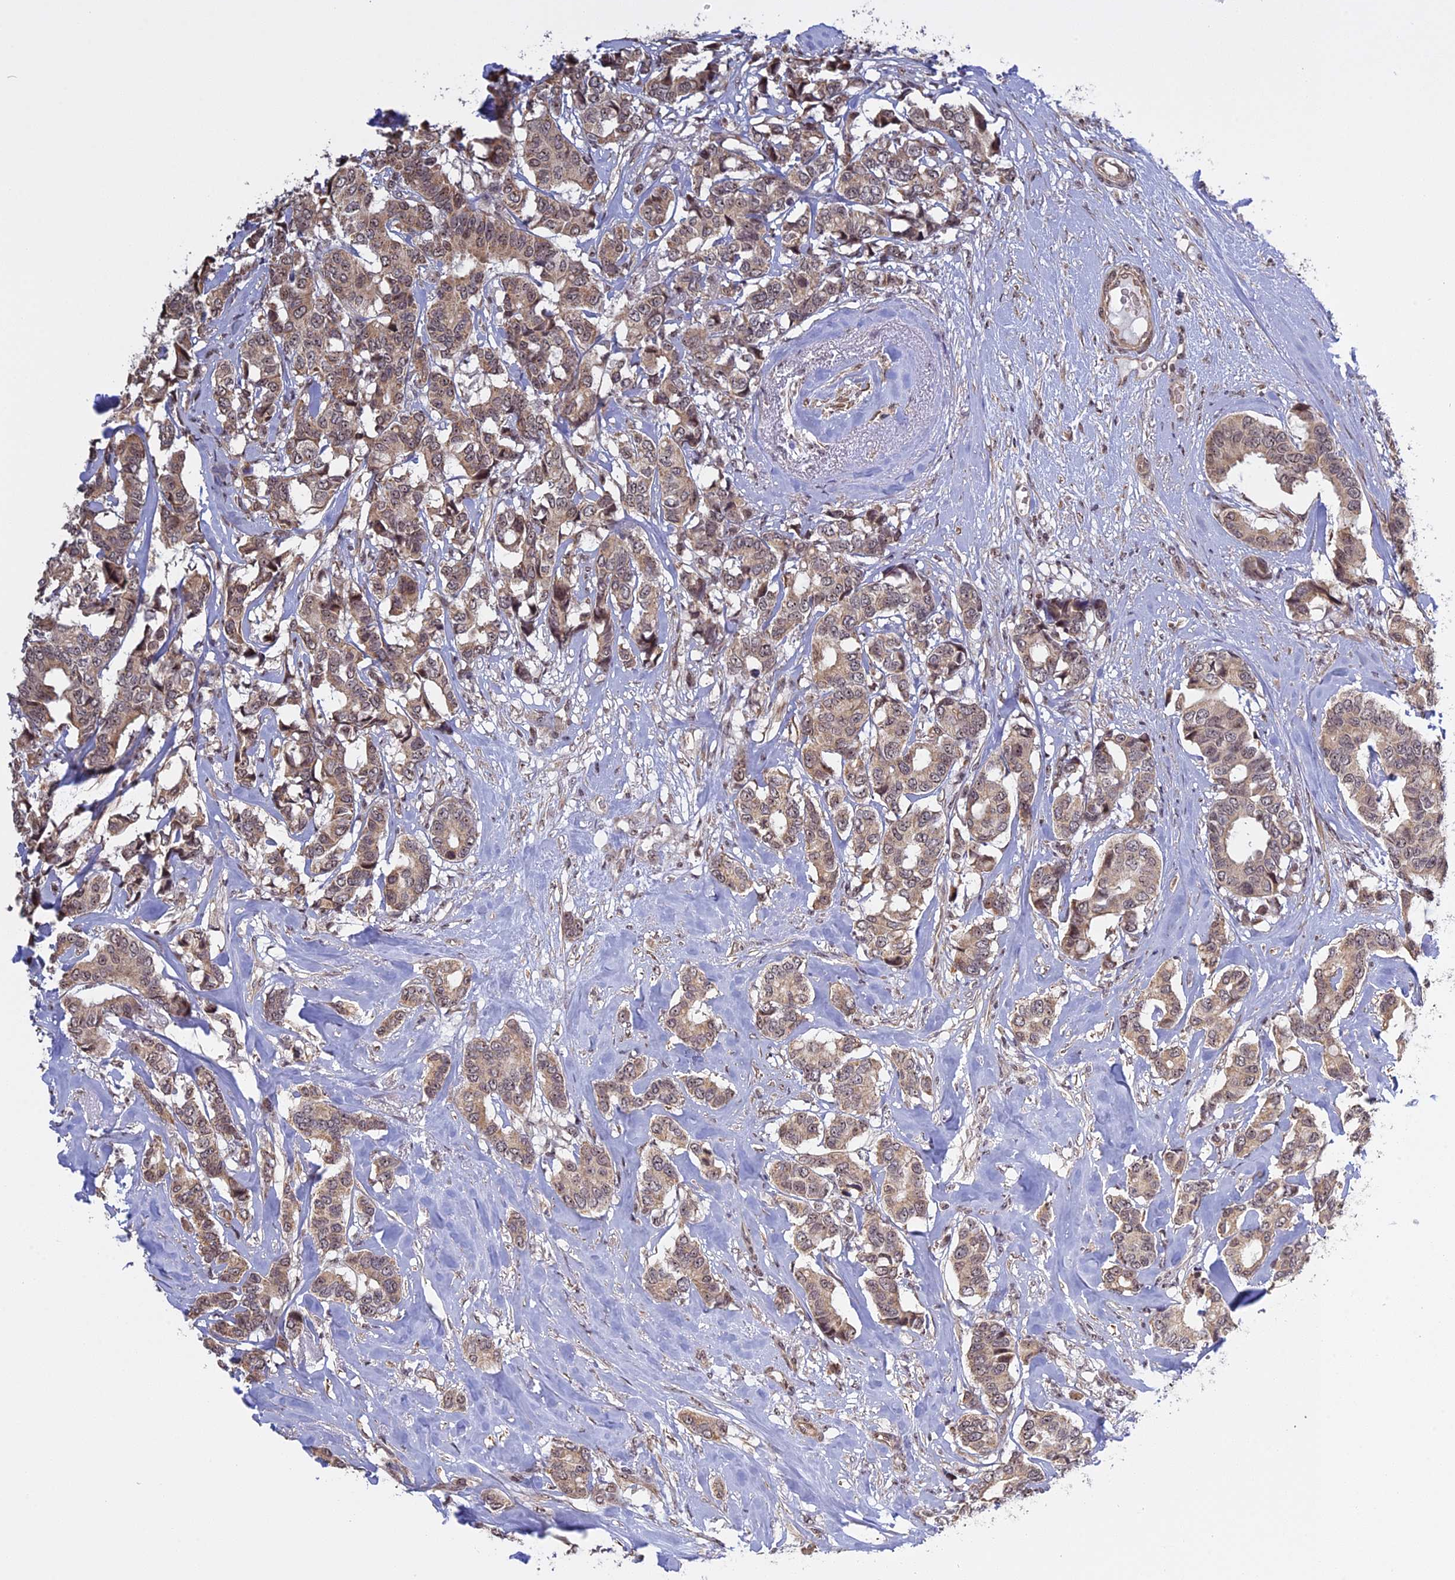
{"staining": {"intensity": "weak", "quantity": ">75%", "location": "cytoplasmic/membranous,nuclear"}, "tissue": "breast cancer", "cell_type": "Tumor cells", "image_type": "cancer", "snomed": [{"axis": "morphology", "description": "Duct carcinoma"}, {"axis": "topography", "description": "Breast"}], "caption": "Immunohistochemistry (DAB (3,3'-diaminobenzidine)) staining of infiltrating ductal carcinoma (breast) exhibits weak cytoplasmic/membranous and nuclear protein positivity in about >75% of tumor cells.", "gene": "MGA", "patient": {"sex": "female", "age": 87}}